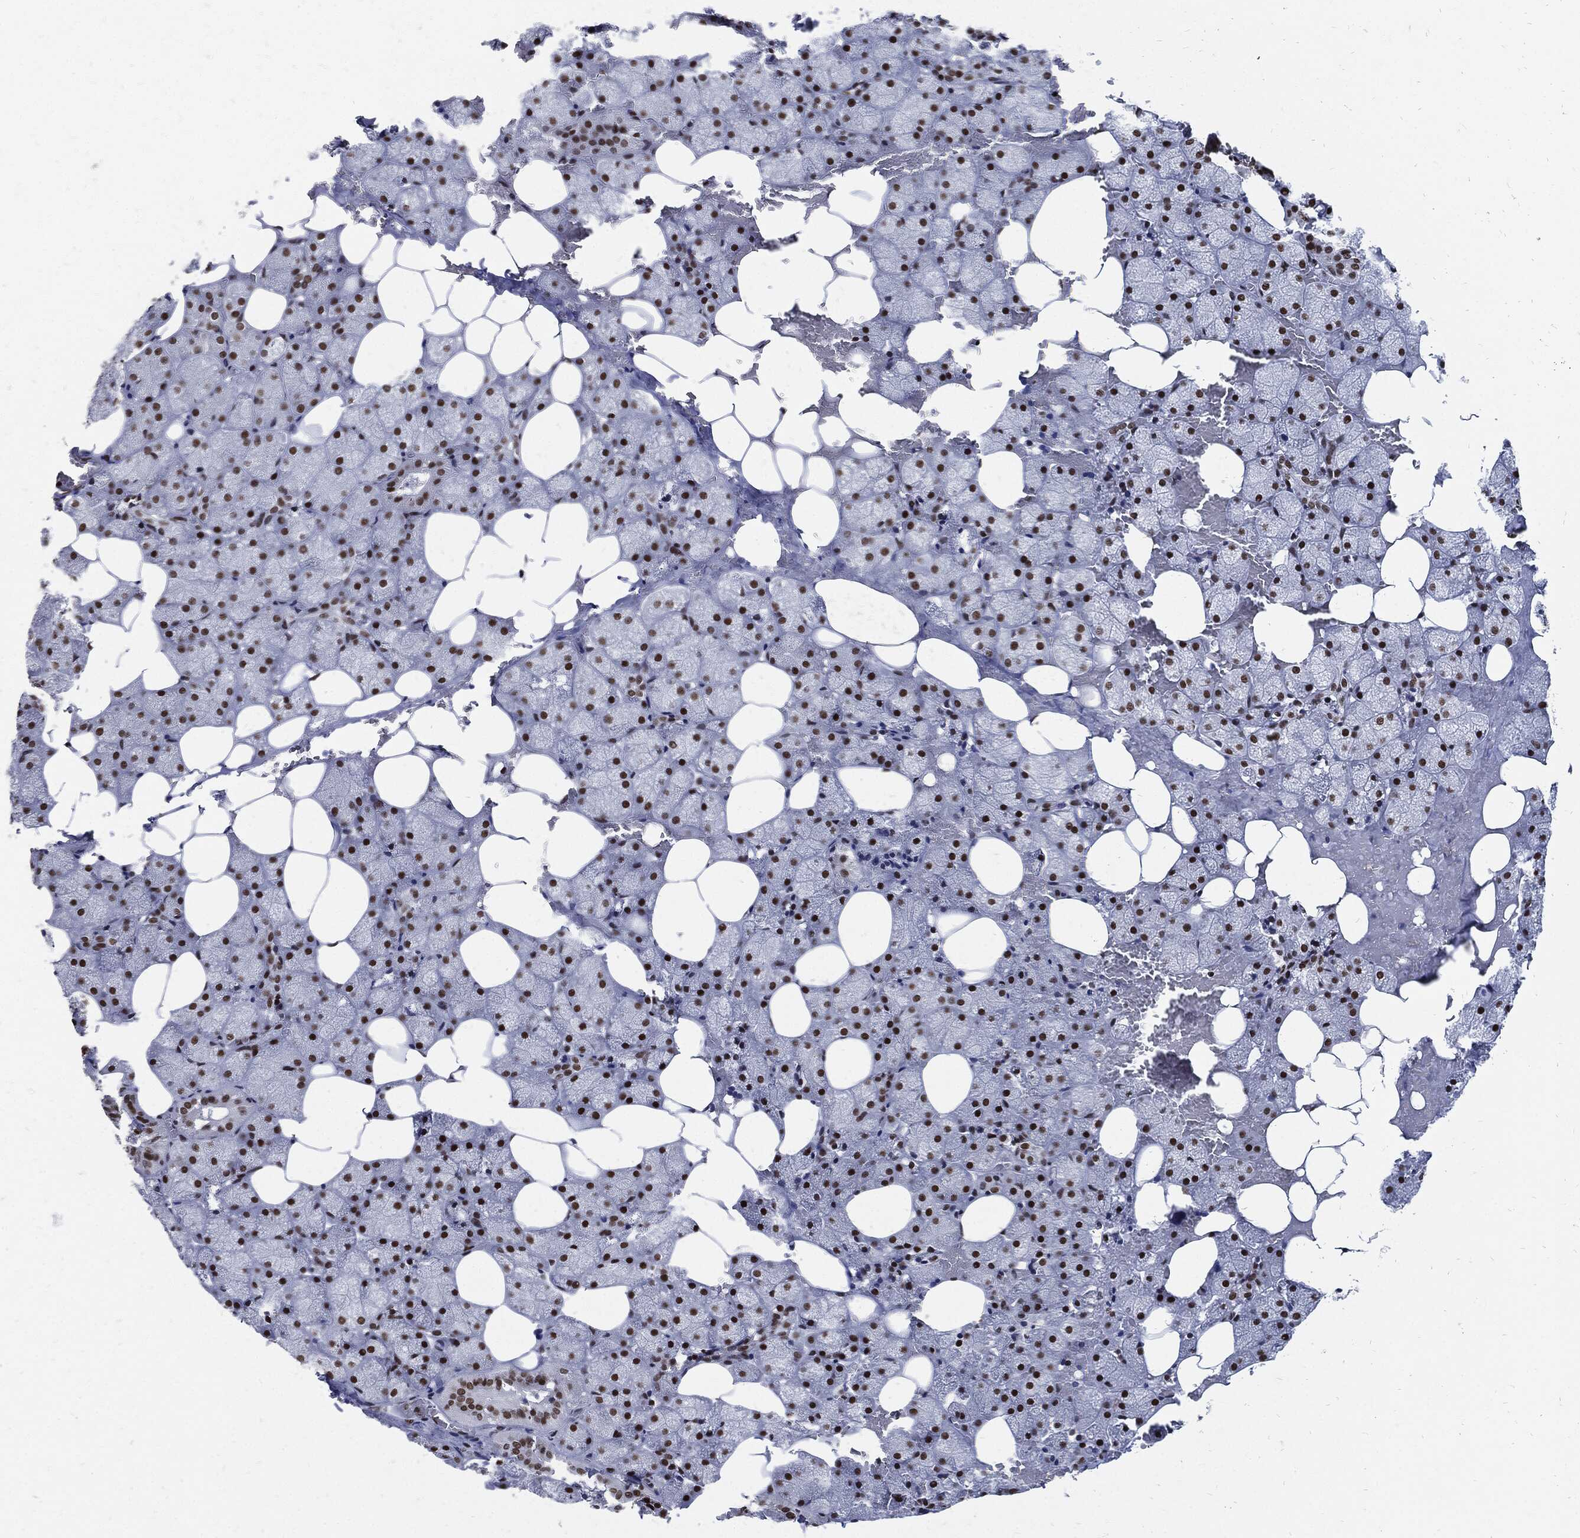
{"staining": {"intensity": "strong", "quantity": ">75%", "location": "nuclear"}, "tissue": "salivary gland", "cell_type": "Glandular cells", "image_type": "normal", "snomed": [{"axis": "morphology", "description": "Normal tissue, NOS"}, {"axis": "topography", "description": "Salivary gland"}], "caption": "DAB (3,3'-diaminobenzidine) immunohistochemical staining of unremarkable human salivary gland exhibits strong nuclear protein staining in approximately >75% of glandular cells.", "gene": "TERF2", "patient": {"sex": "male", "age": 38}}